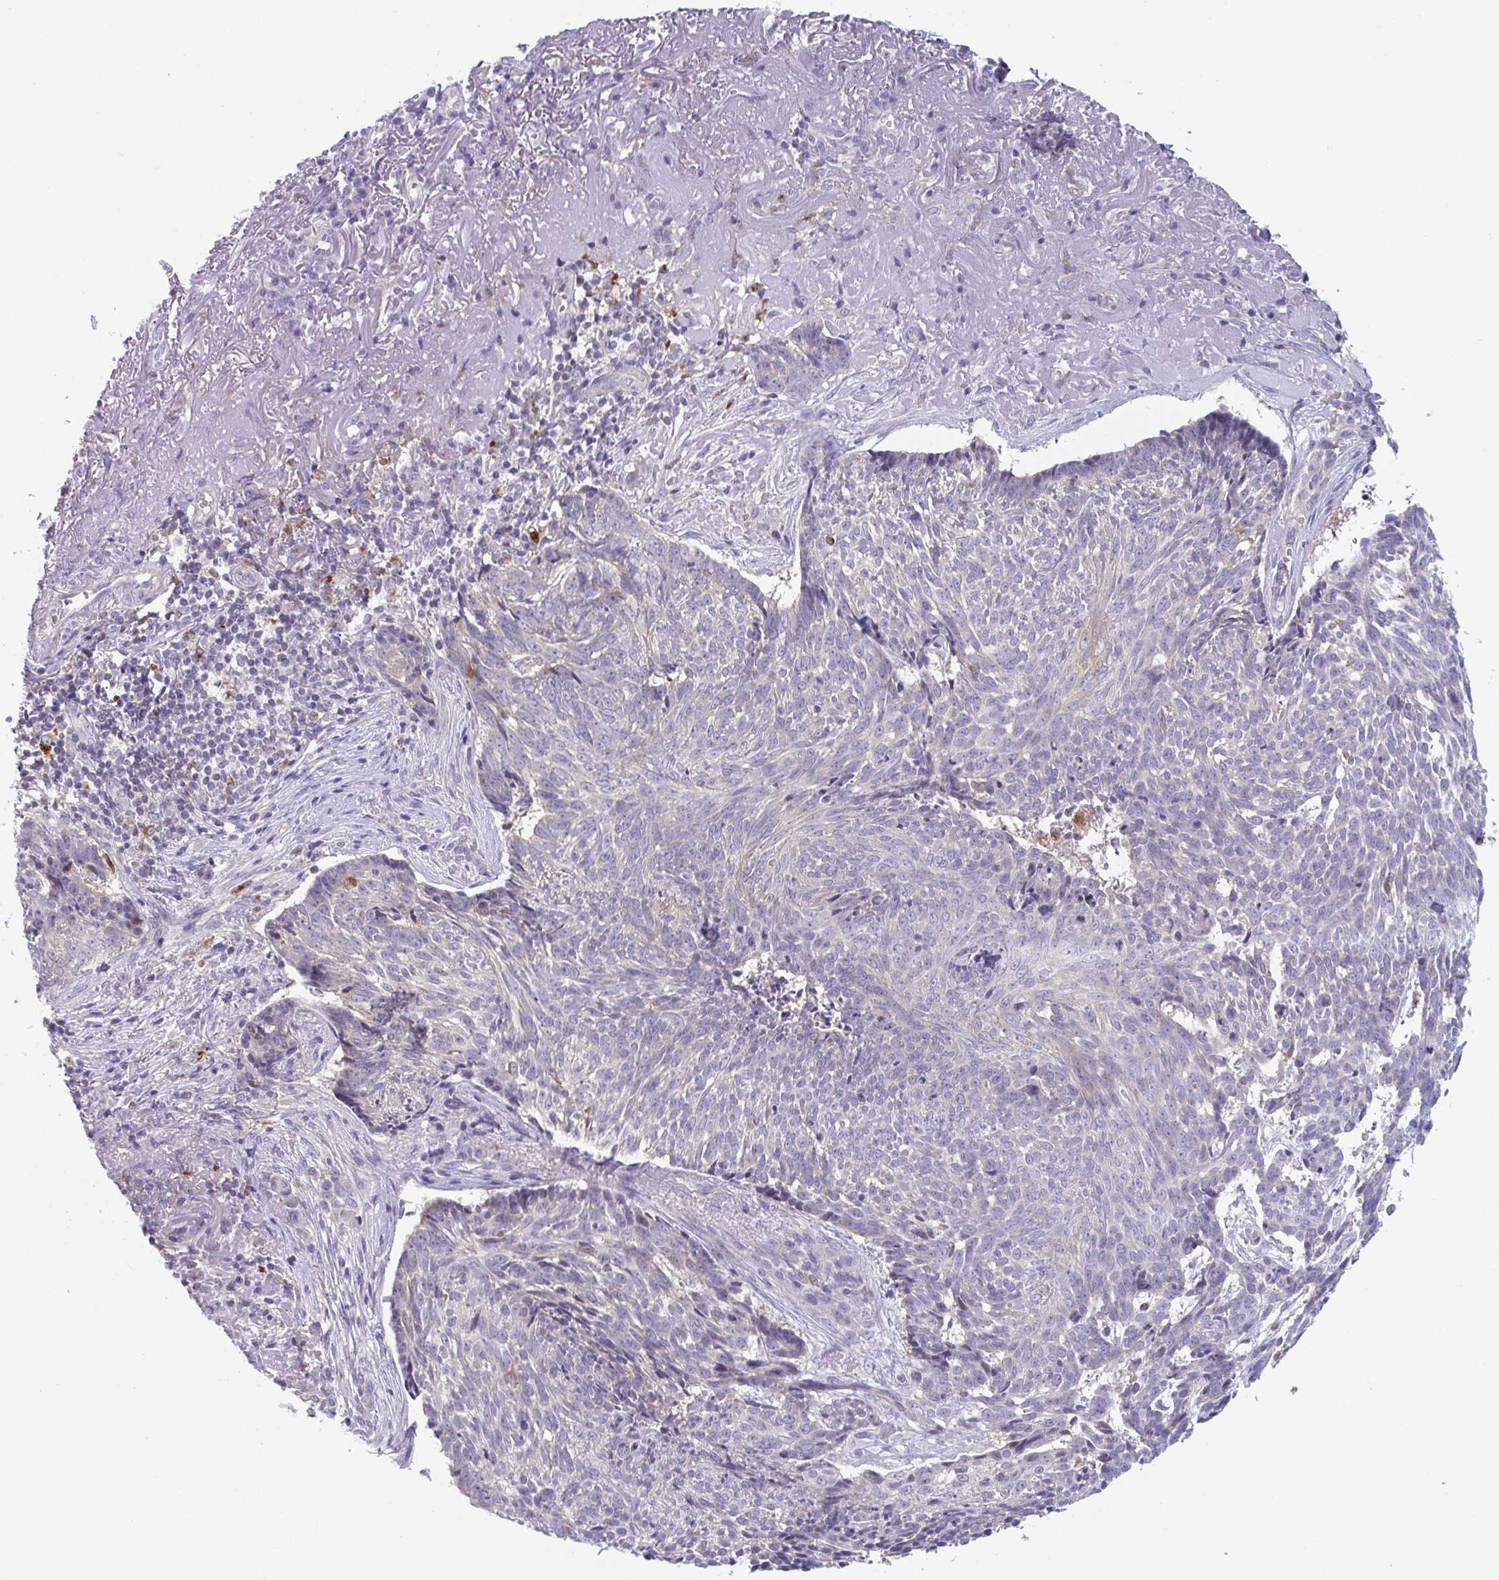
{"staining": {"intensity": "weak", "quantity": "<25%", "location": "cytoplasmic/membranous"}, "tissue": "skin cancer", "cell_type": "Tumor cells", "image_type": "cancer", "snomed": [{"axis": "morphology", "description": "Basal cell carcinoma"}, {"axis": "topography", "description": "Skin"}, {"axis": "topography", "description": "Skin of face"}], "caption": "An immunohistochemistry (IHC) photomicrograph of skin basal cell carcinoma is shown. There is no staining in tumor cells of skin basal cell carcinoma.", "gene": "NIPSNAP1", "patient": {"sex": "female", "age": 95}}